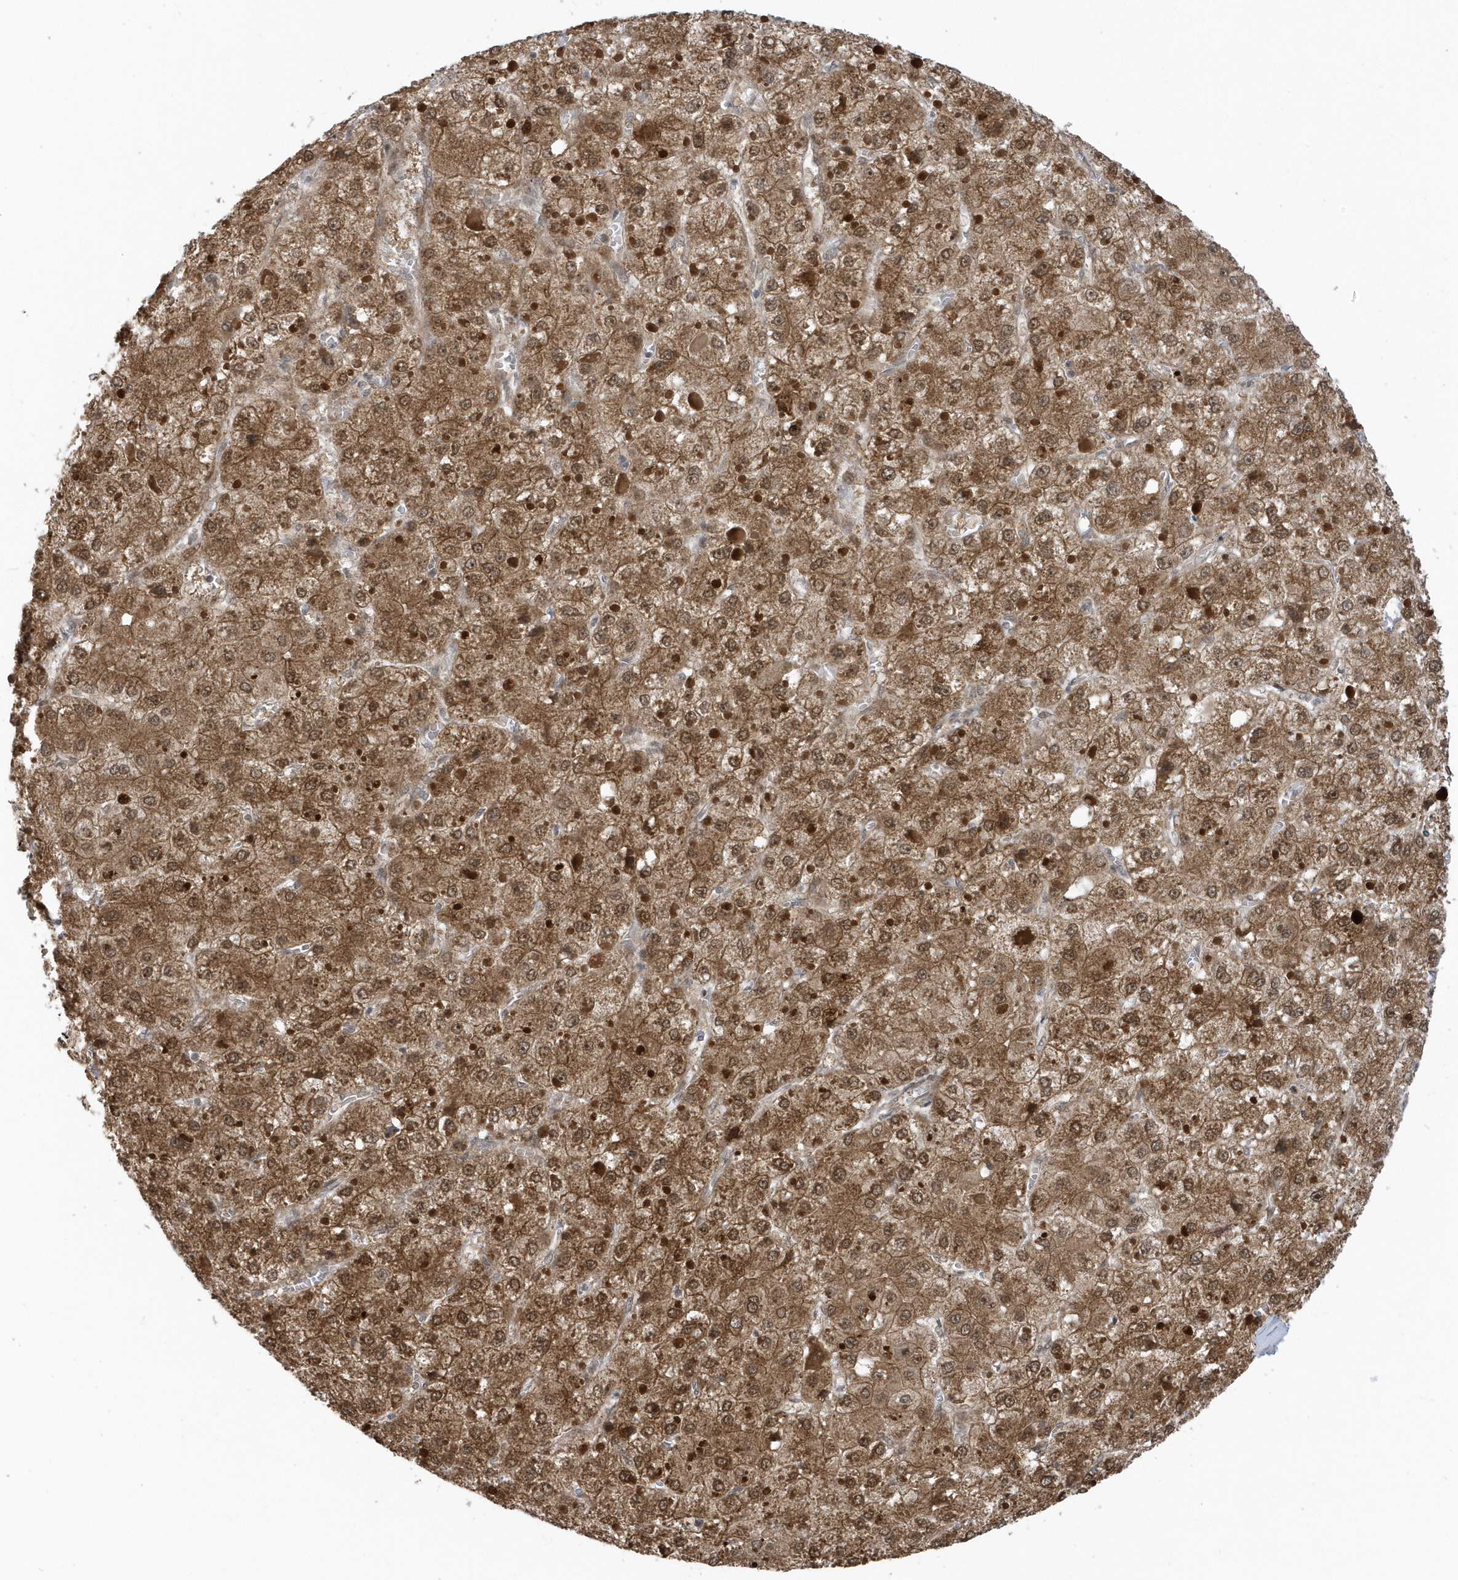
{"staining": {"intensity": "moderate", "quantity": ">75%", "location": "cytoplasmic/membranous,nuclear"}, "tissue": "liver cancer", "cell_type": "Tumor cells", "image_type": "cancer", "snomed": [{"axis": "morphology", "description": "Carcinoma, Hepatocellular, NOS"}, {"axis": "topography", "description": "Liver"}], "caption": "Tumor cells display medium levels of moderate cytoplasmic/membranous and nuclear positivity in approximately >75% of cells in human liver cancer. (Brightfield microscopy of DAB IHC at high magnification).", "gene": "USP53", "patient": {"sex": "female", "age": 73}}